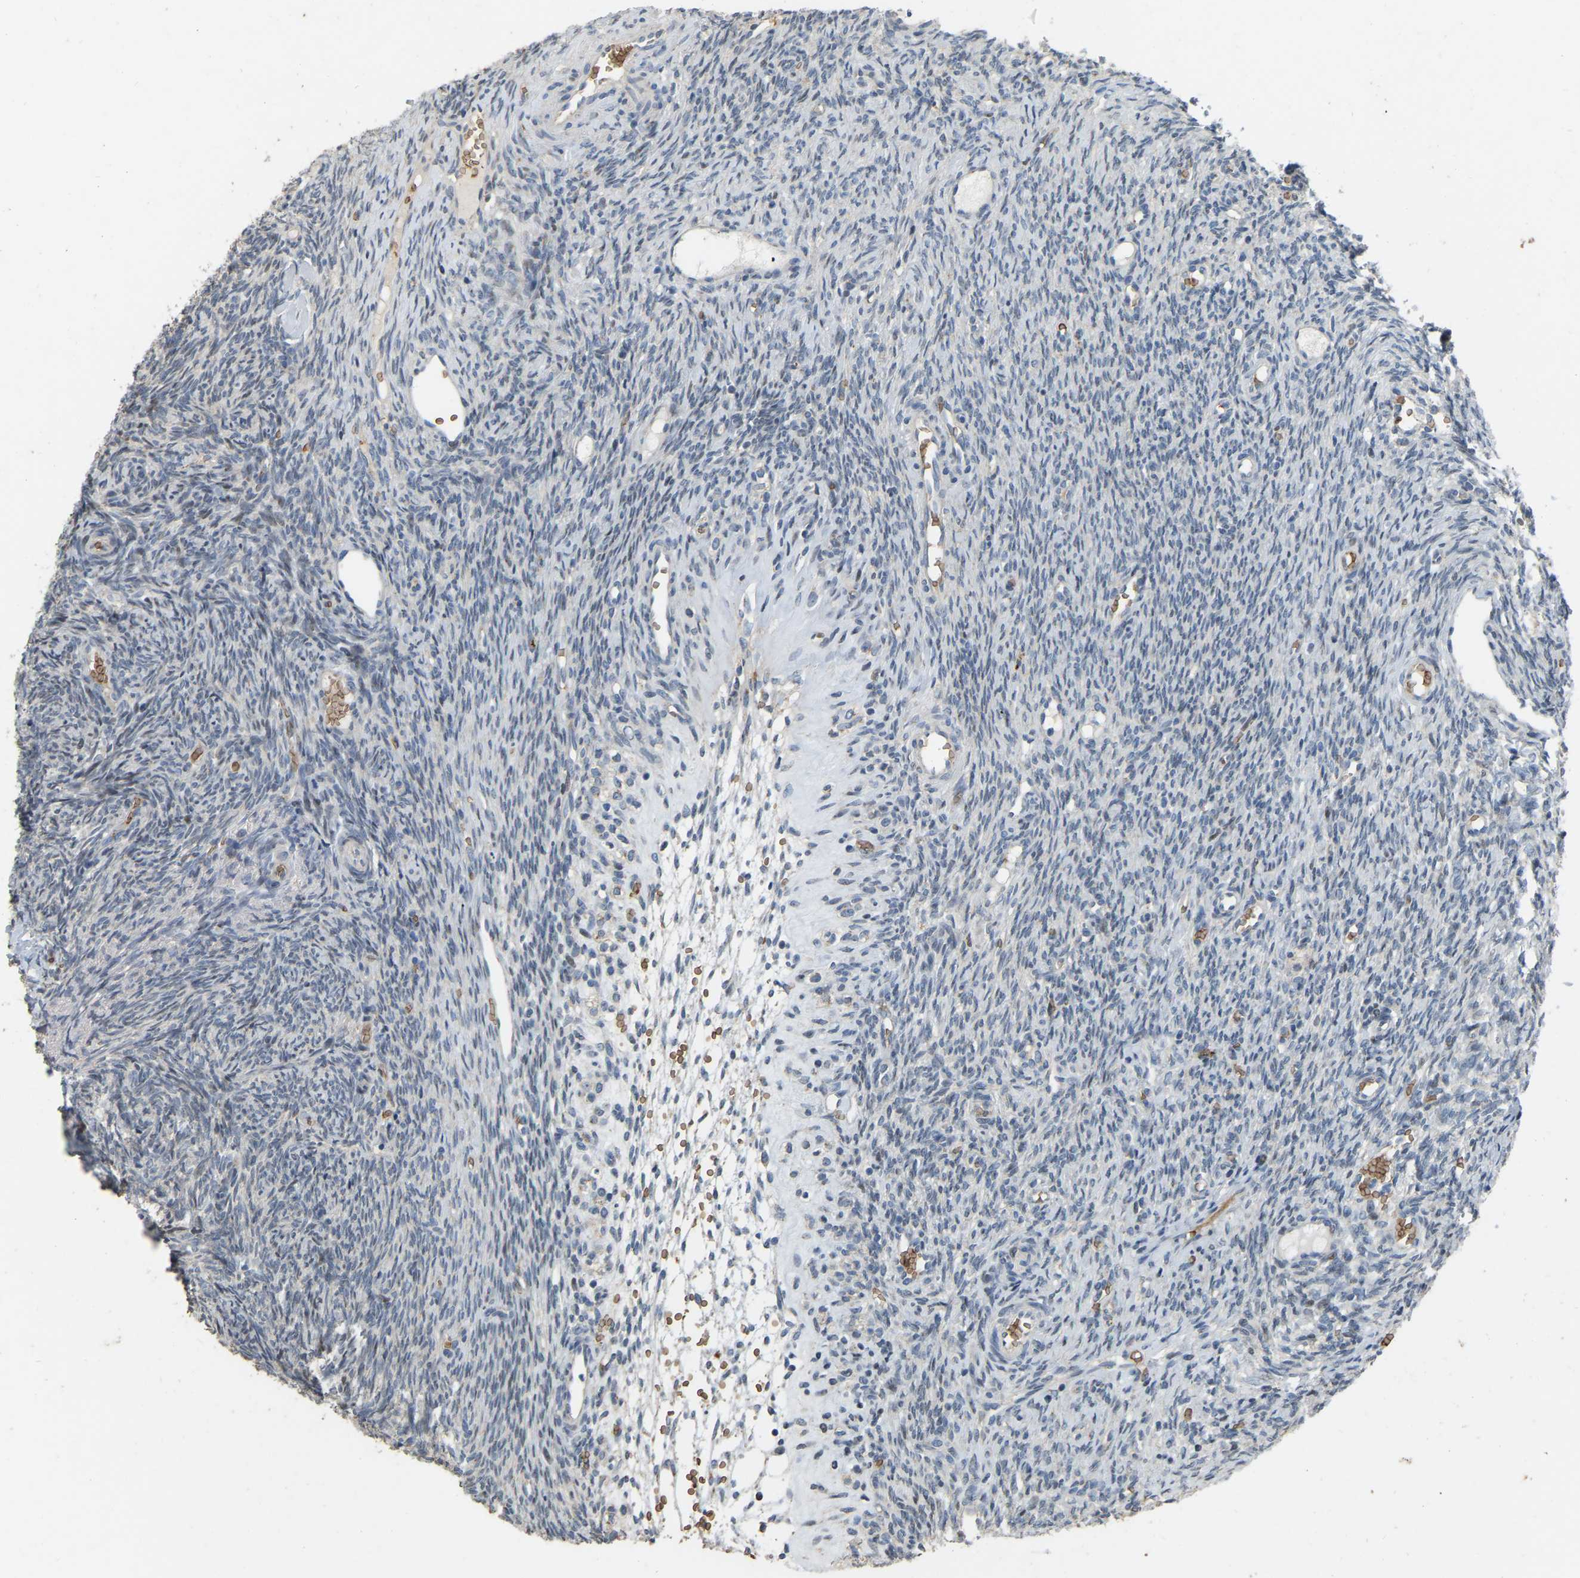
{"staining": {"intensity": "negative", "quantity": "none", "location": "none"}, "tissue": "ovary", "cell_type": "Ovarian stroma cells", "image_type": "normal", "snomed": [{"axis": "morphology", "description": "Normal tissue, NOS"}, {"axis": "topography", "description": "Ovary"}], "caption": "This photomicrograph is of benign ovary stained with IHC to label a protein in brown with the nuclei are counter-stained blue. There is no staining in ovarian stroma cells.", "gene": "CFAP298", "patient": {"sex": "female", "age": 41}}